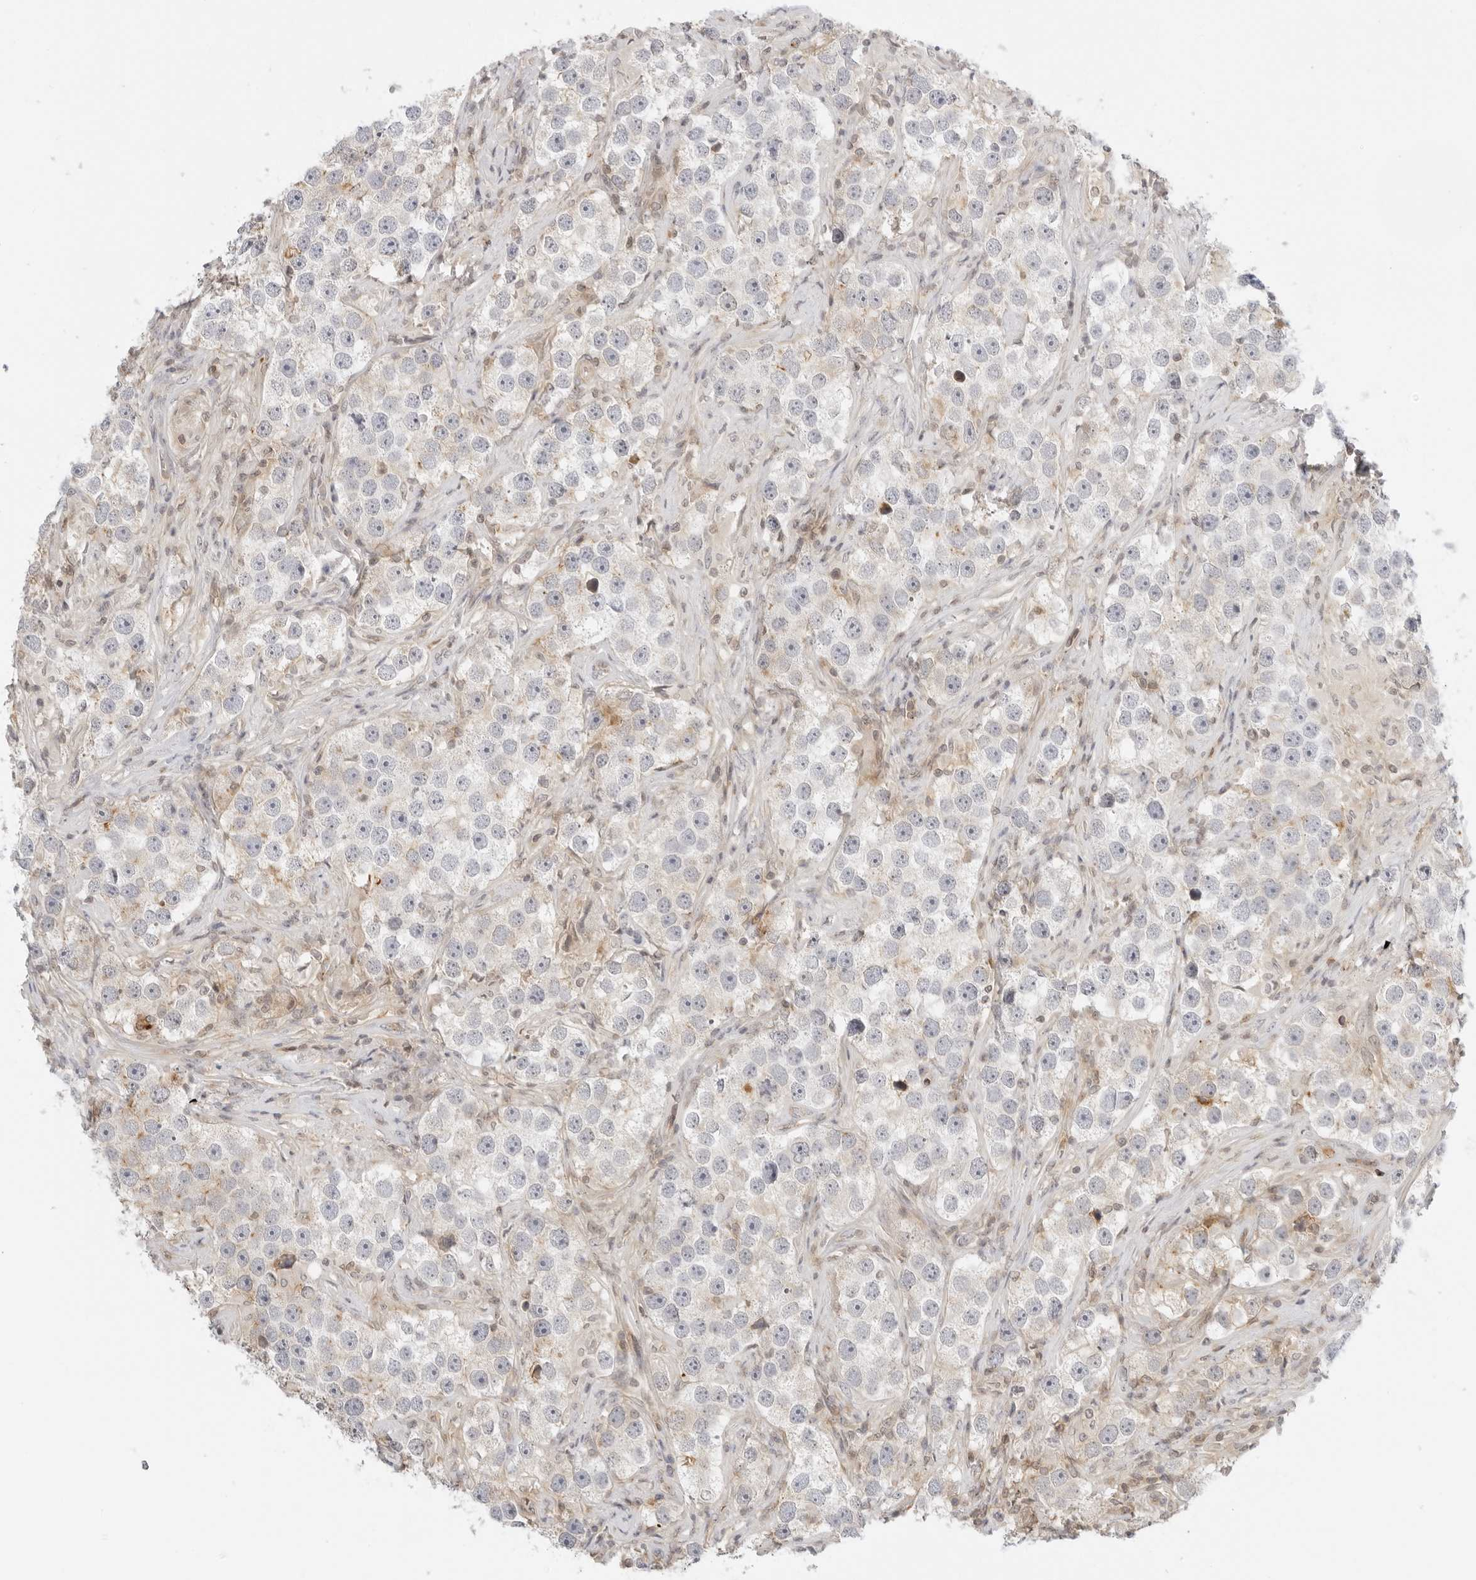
{"staining": {"intensity": "negative", "quantity": "none", "location": "none"}, "tissue": "testis cancer", "cell_type": "Tumor cells", "image_type": "cancer", "snomed": [{"axis": "morphology", "description": "Seminoma, NOS"}, {"axis": "topography", "description": "Testis"}], "caption": "A high-resolution micrograph shows IHC staining of testis seminoma, which displays no significant expression in tumor cells.", "gene": "OSCP1", "patient": {"sex": "male", "age": 49}}